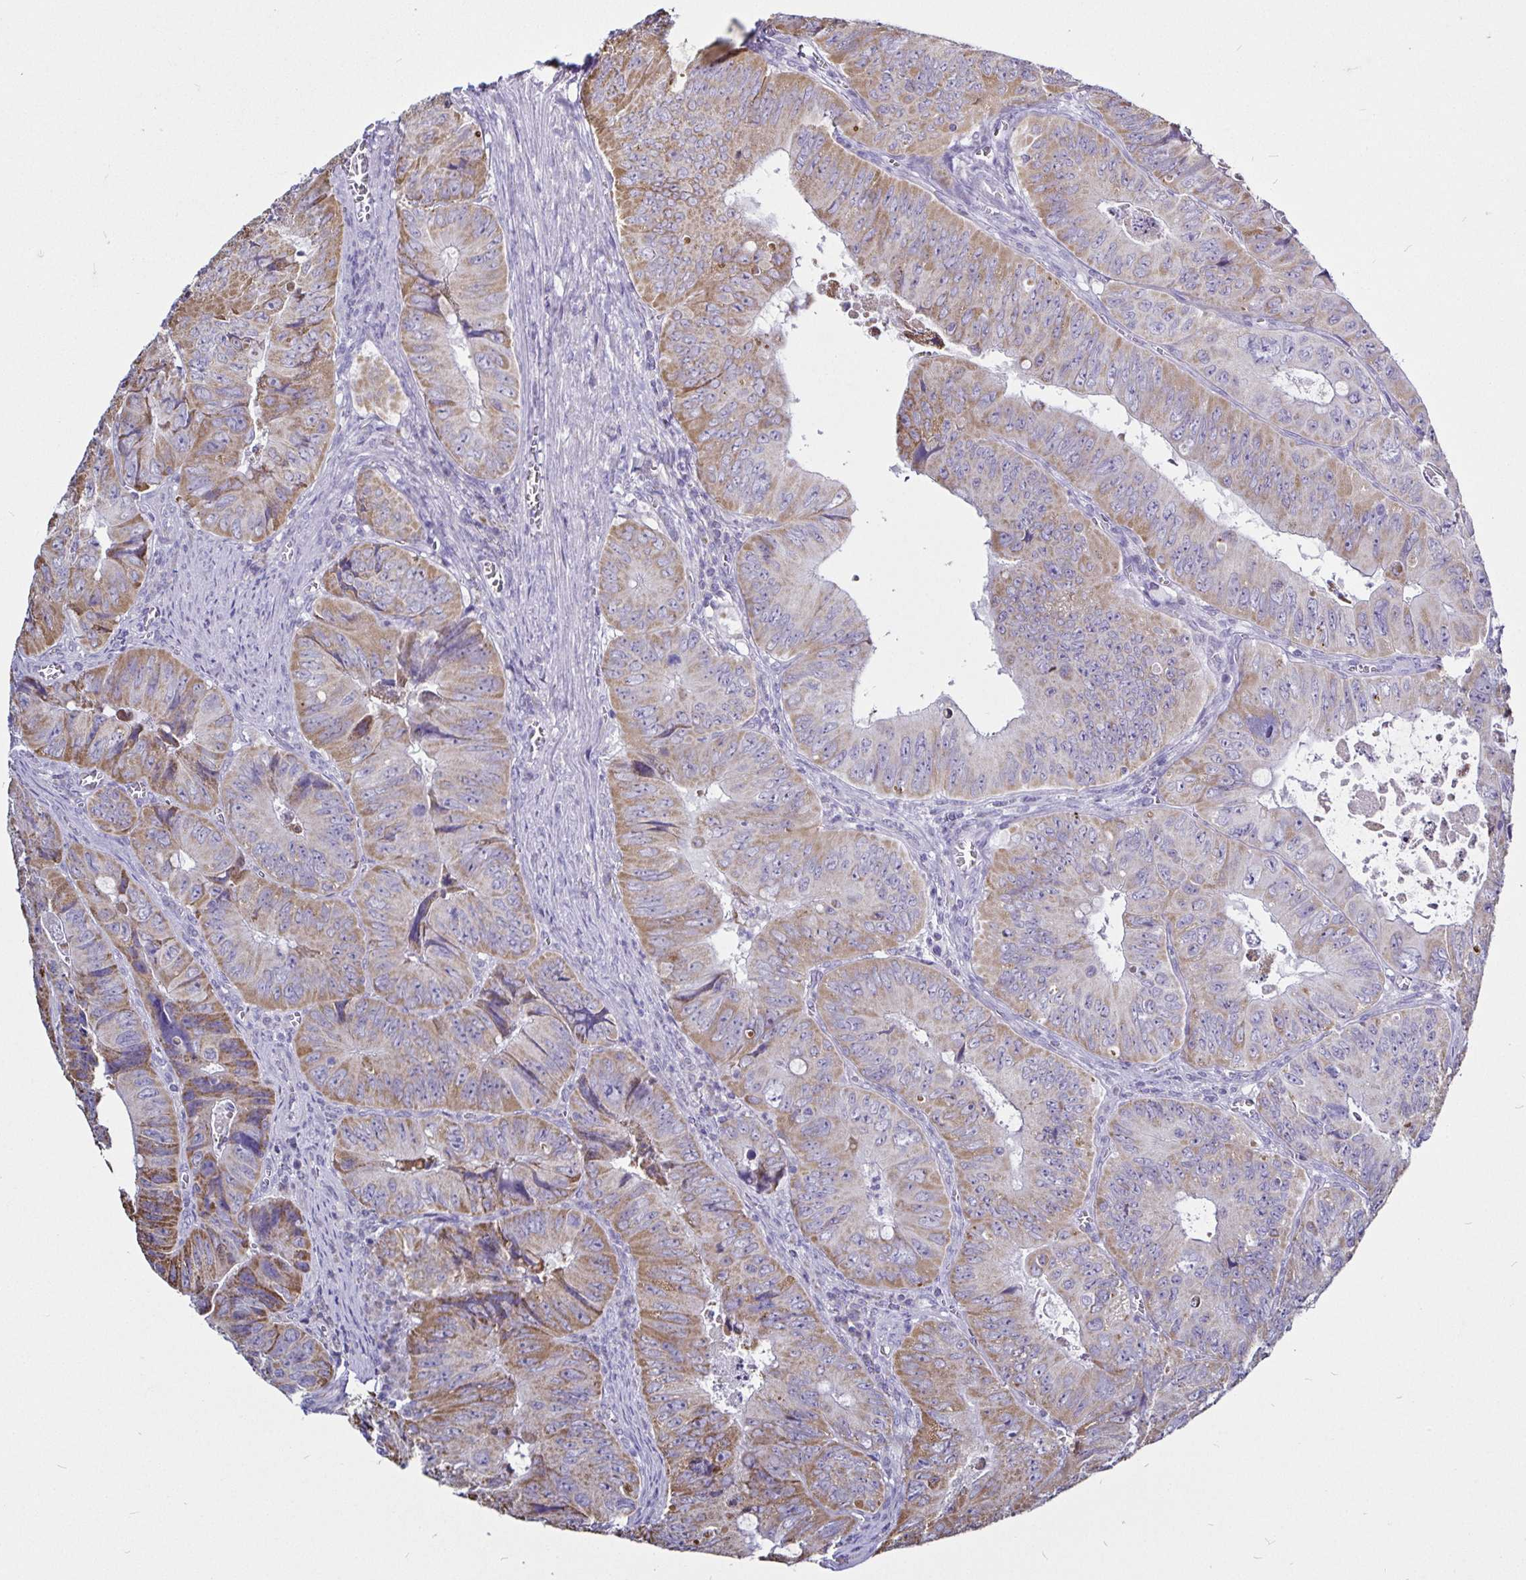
{"staining": {"intensity": "moderate", "quantity": "25%-75%", "location": "cytoplasmic/membranous"}, "tissue": "colorectal cancer", "cell_type": "Tumor cells", "image_type": "cancer", "snomed": [{"axis": "morphology", "description": "Adenocarcinoma, NOS"}, {"axis": "topography", "description": "Colon"}], "caption": "Protein positivity by immunohistochemistry (IHC) reveals moderate cytoplasmic/membranous staining in approximately 25%-75% of tumor cells in colorectal cancer (adenocarcinoma). The staining was performed using DAB (3,3'-diaminobenzidine), with brown indicating positive protein expression. Nuclei are stained blue with hematoxylin.", "gene": "PGAM2", "patient": {"sex": "female", "age": 84}}